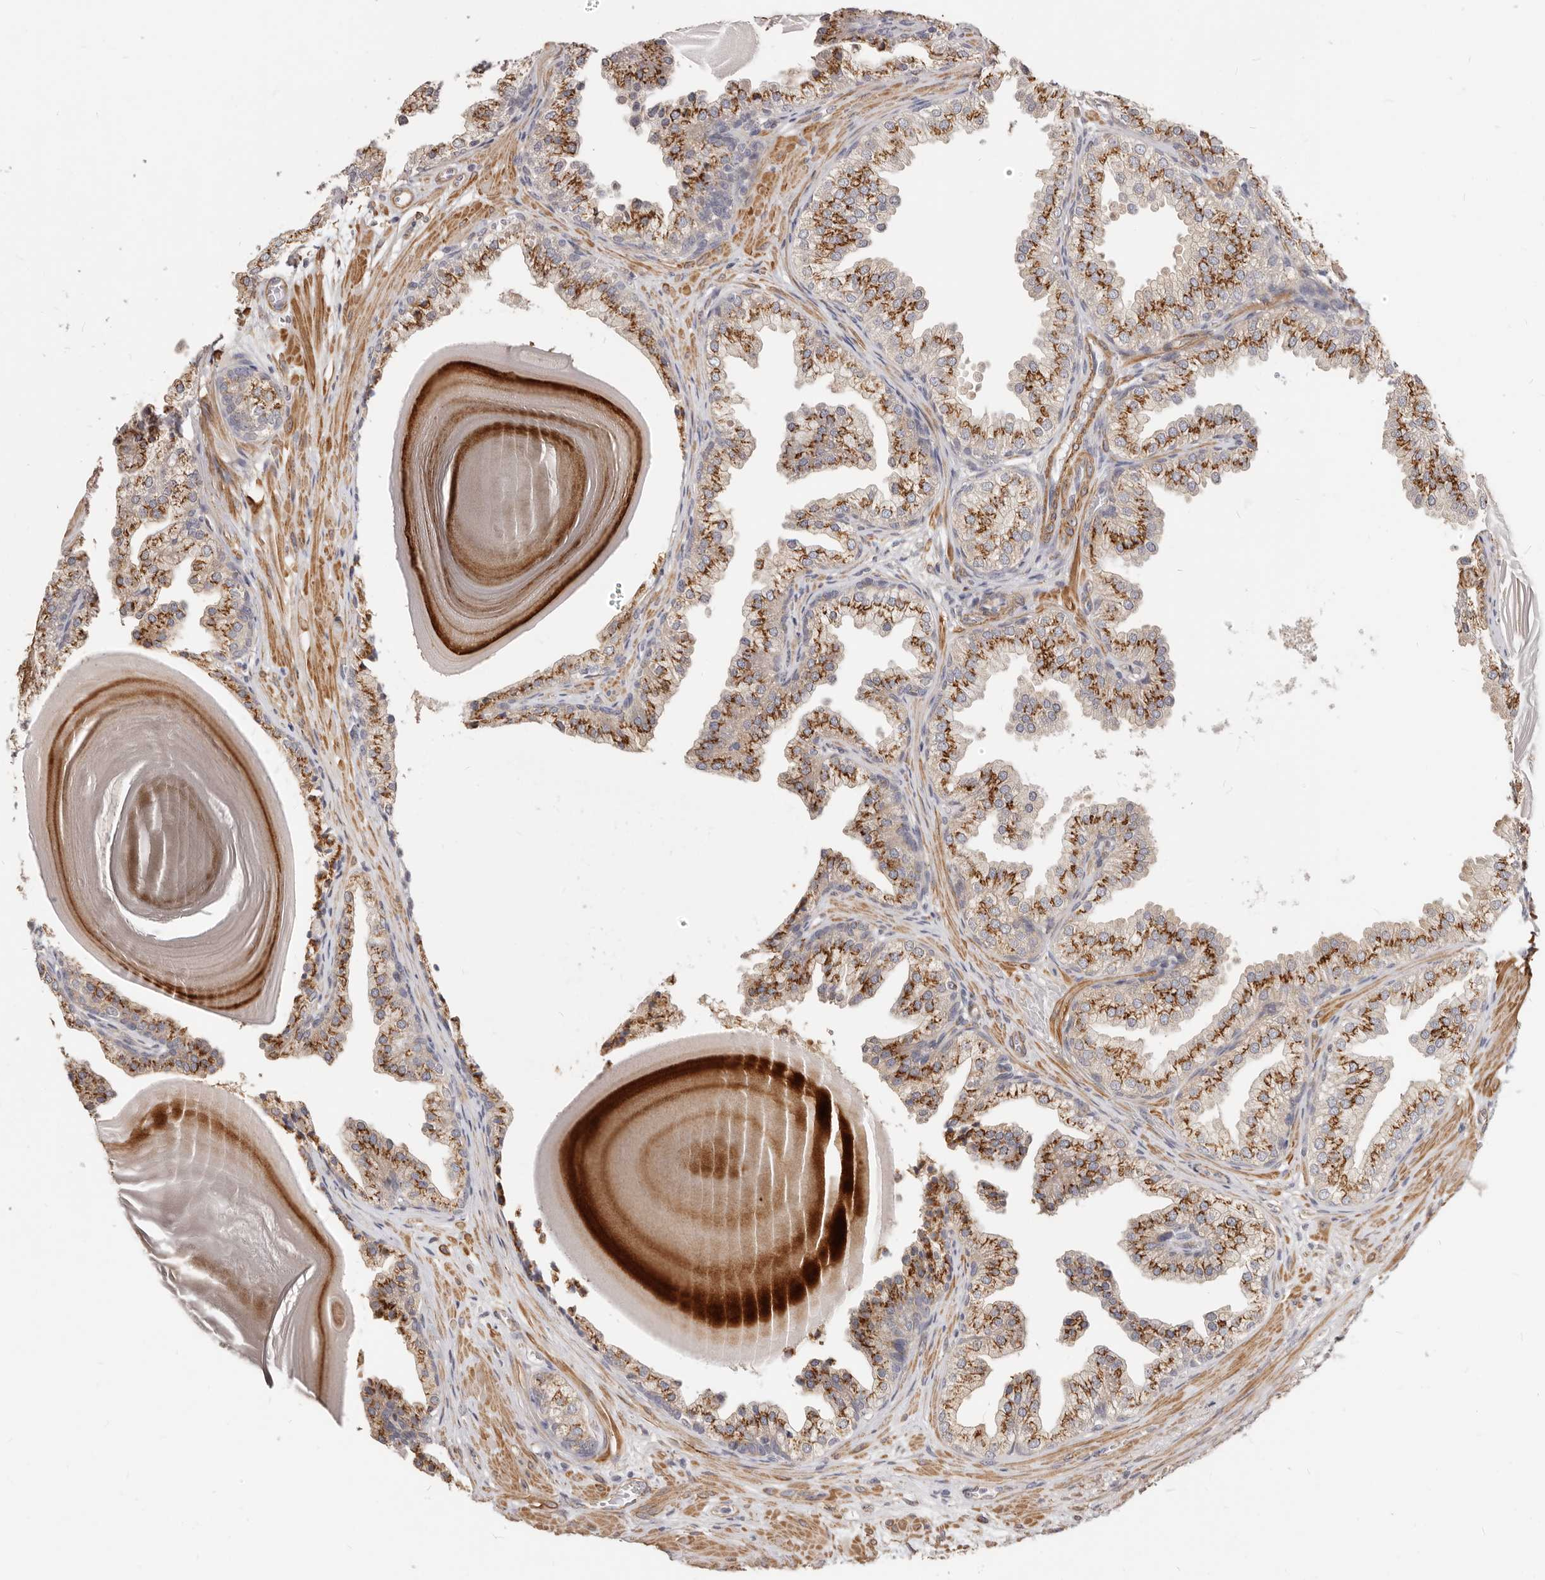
{"staining": {"intensity": "moderate", "quantity": ">75%", "location": "cytoplasmic/membranous"}, "tissue": "prostate", "cell_type": "Glandular cells", "image_type": "normal", "snomed": [{"axis": "morphology", "description": "Normal tissue, NOS"}, {"axis": "topography", "description": "Prostate"}], "caption": "Moderate cytoplasmic/membranous positivity is appreciated in approximately >75% of glandular cells in unremarkable prostate. Nuclei are stained in blue.", "gene": "RABAC1", "patient": {"sex": "male", "age": 48}}